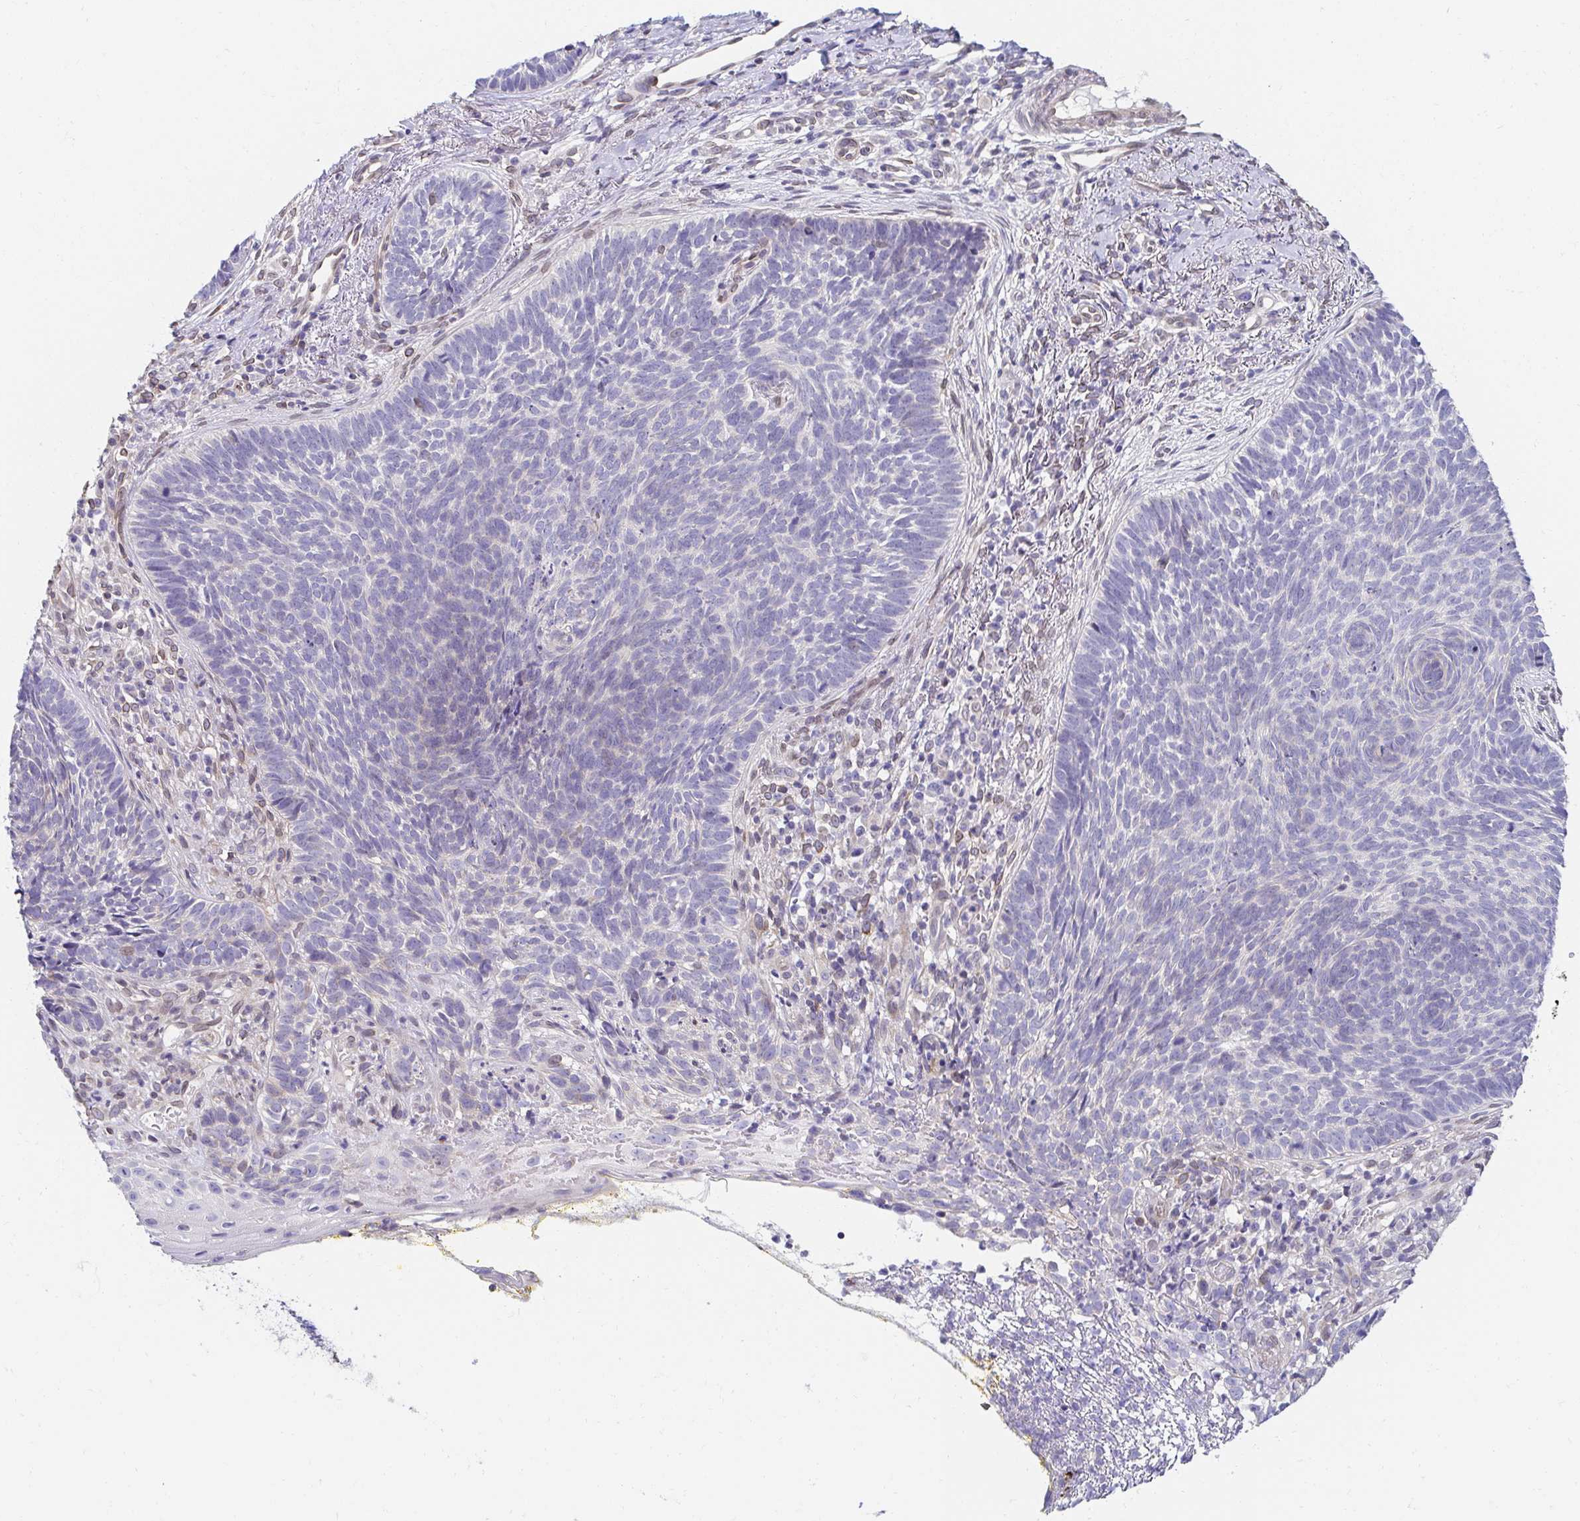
{"staining": {"intensity": "negative", "quantity": "none", "location": "none"}, "tissue": "skin cancer", "cell_type": "Tumor cells", "image_type": "cancer", "snomed": [{"axis": "morphology", "description": "Basal cell carcinoma"}, {"axis": "topography", "description": "Skin"}], "caption": "Skin basal cell carcinoma stained for a protein using IHC exhibits no staining tumor cells.", "gene": "AKAP14", "patient": {"sex": "female", "age": 74}}